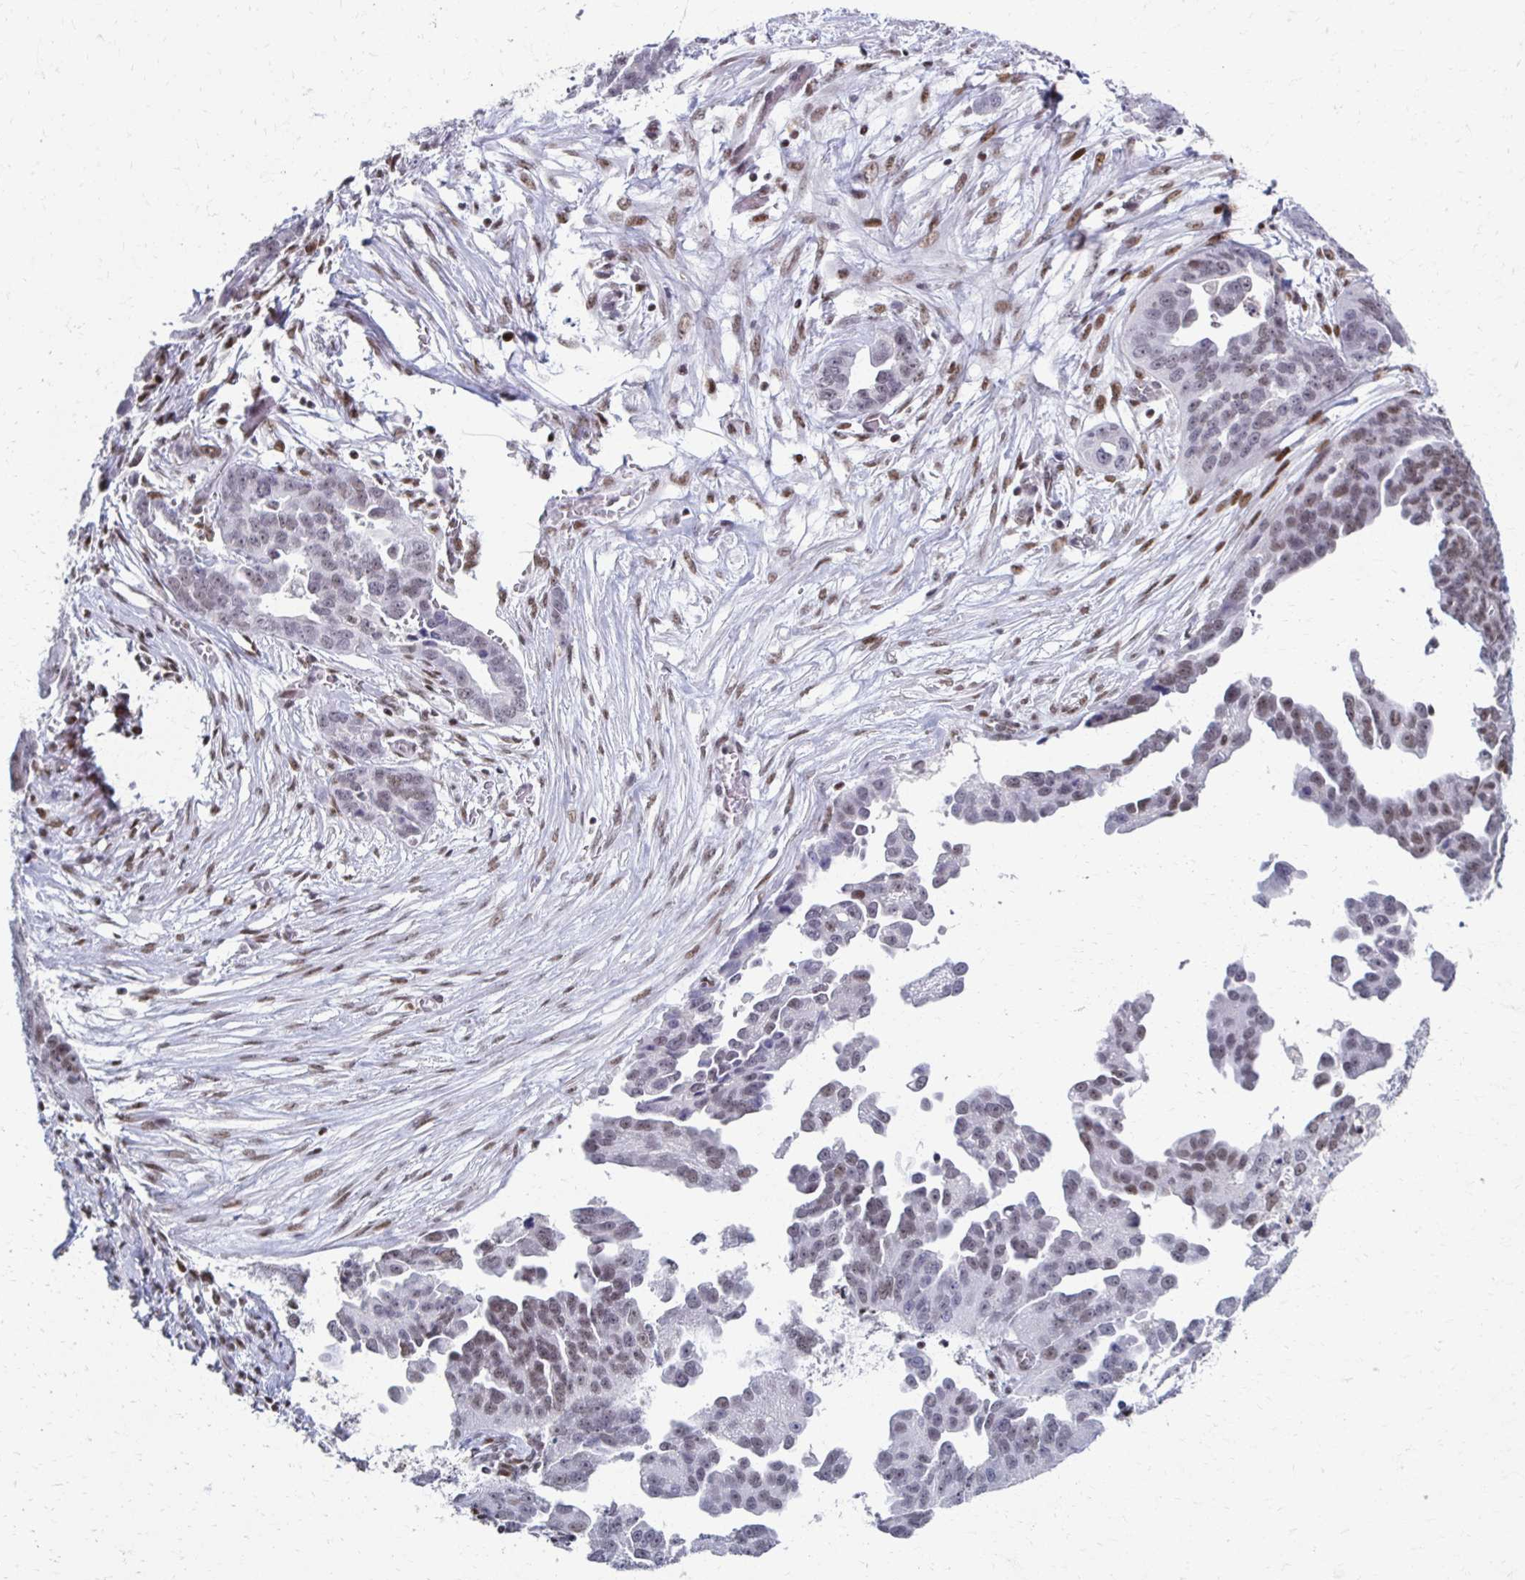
{"staining": {"intensity": "weak", "quantity": "25%-75%", "location": "nuclear"}, "tissue": "ovarian cancer", "cell_type": "Tumor cells", "image_type": "cancer", "snomed": [{"axis": "morphology", "description": "Cystadenocarcinoma, serous, NOS"}, {"axis": "topography", "description": "Ovary"}], "caption": "This is an image of immunohistochemistry staining of serous cystadenocarcinoma (ovarian), which shows weak positivity in the nuclear of tumor cells.", "gene": "IRF7", "patient": {"sex": "female", "age": 75}}